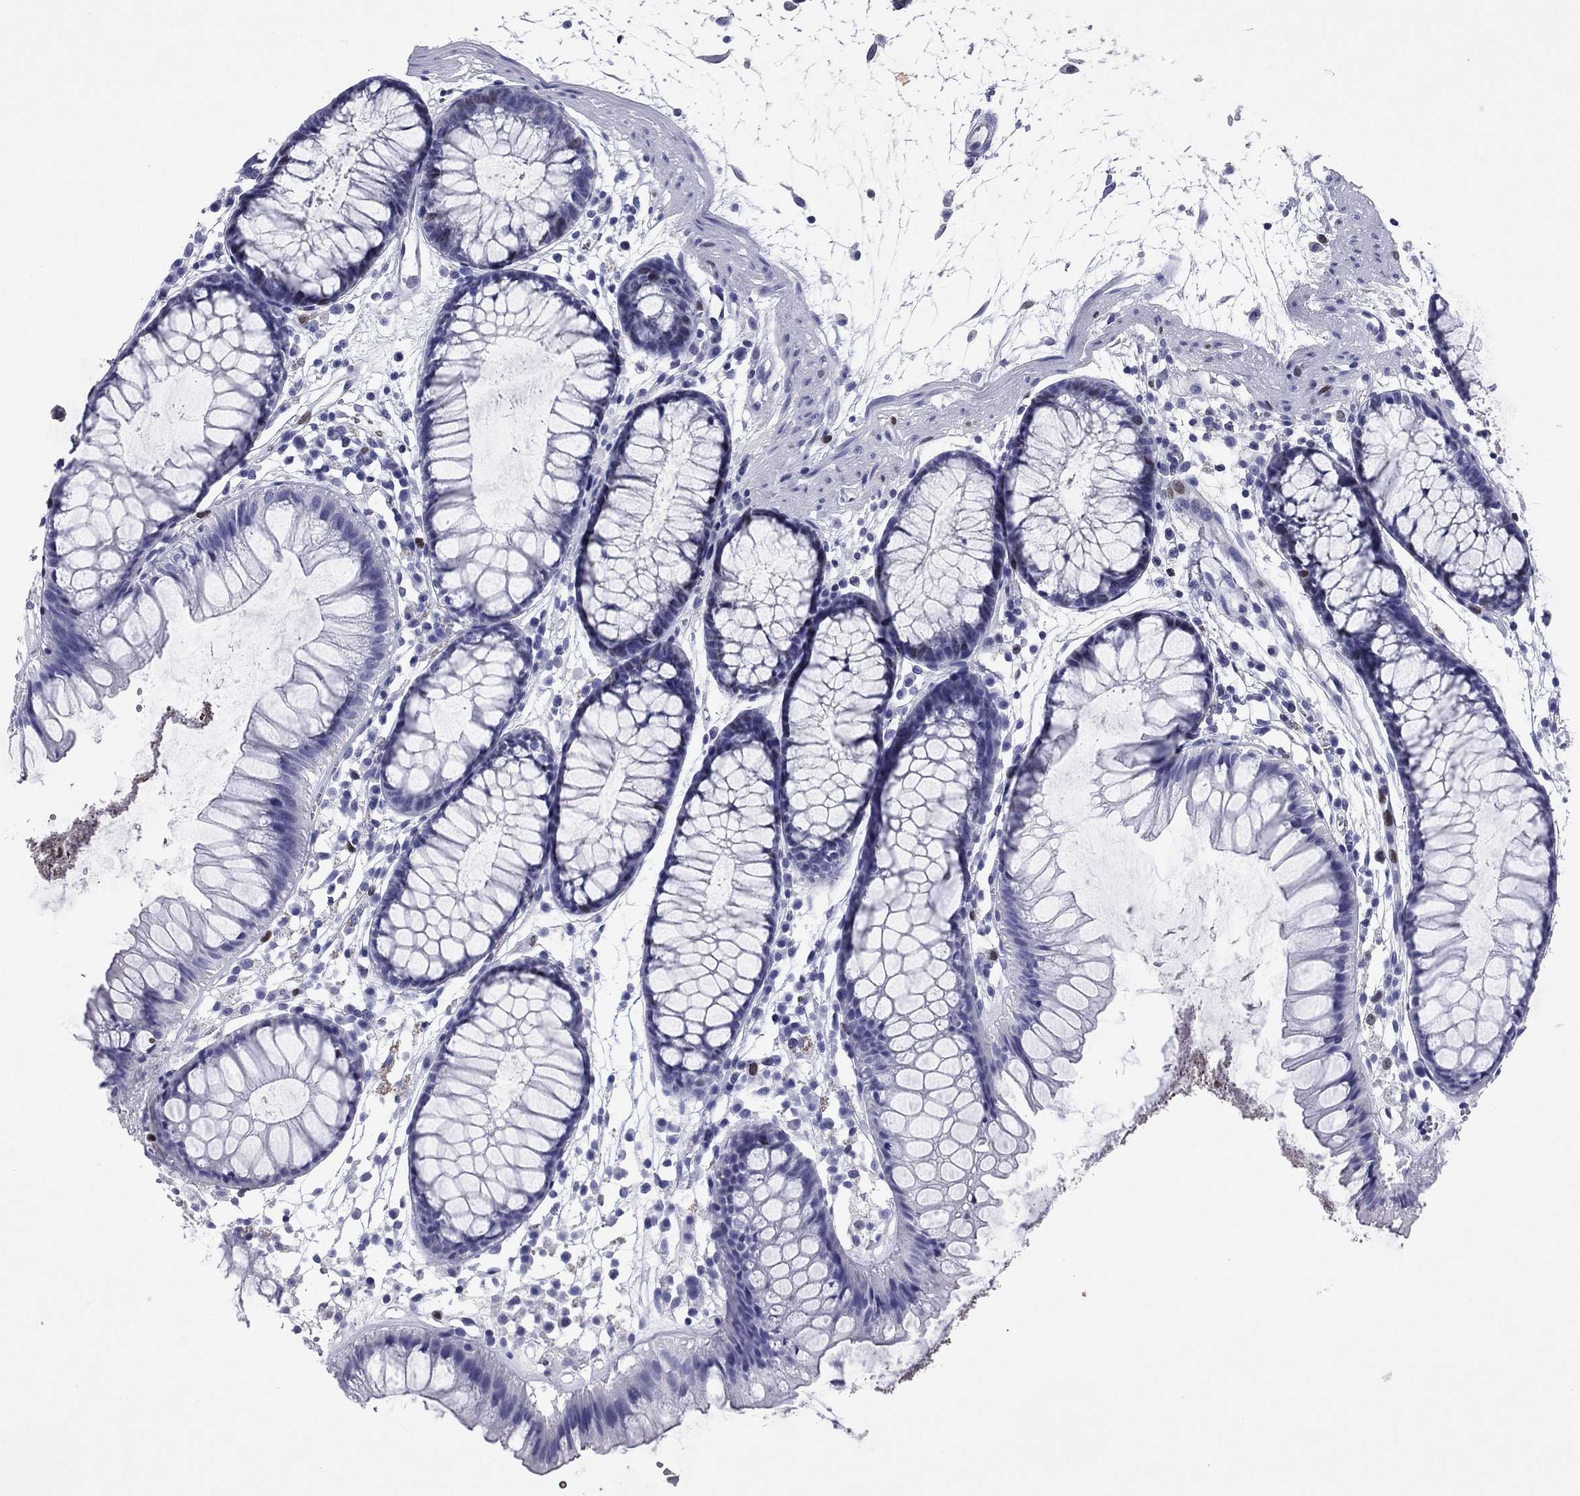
{"staining": {"intensity": "negative", "quantity": "none", "location": "none"}, "tissue": "colon", "cell_type": "Endothelial cells", "image_type": "normal", "snomed": [{"axis": "morphology", "description": "Normal tissue, NOS"}, {"axis": "morphology", "description": "Adenocarcinoma, NOS"}, {"axis": "topography", "description": "Colon"}], "caption": "IHC image of unremarkable colon: human colon stained with DAB (3,3'-diaminobenzidine) displays no significant protein staining in endothelial cells.", "gene": "GZMK", "patient": {"sex": "male", "age": 65}}